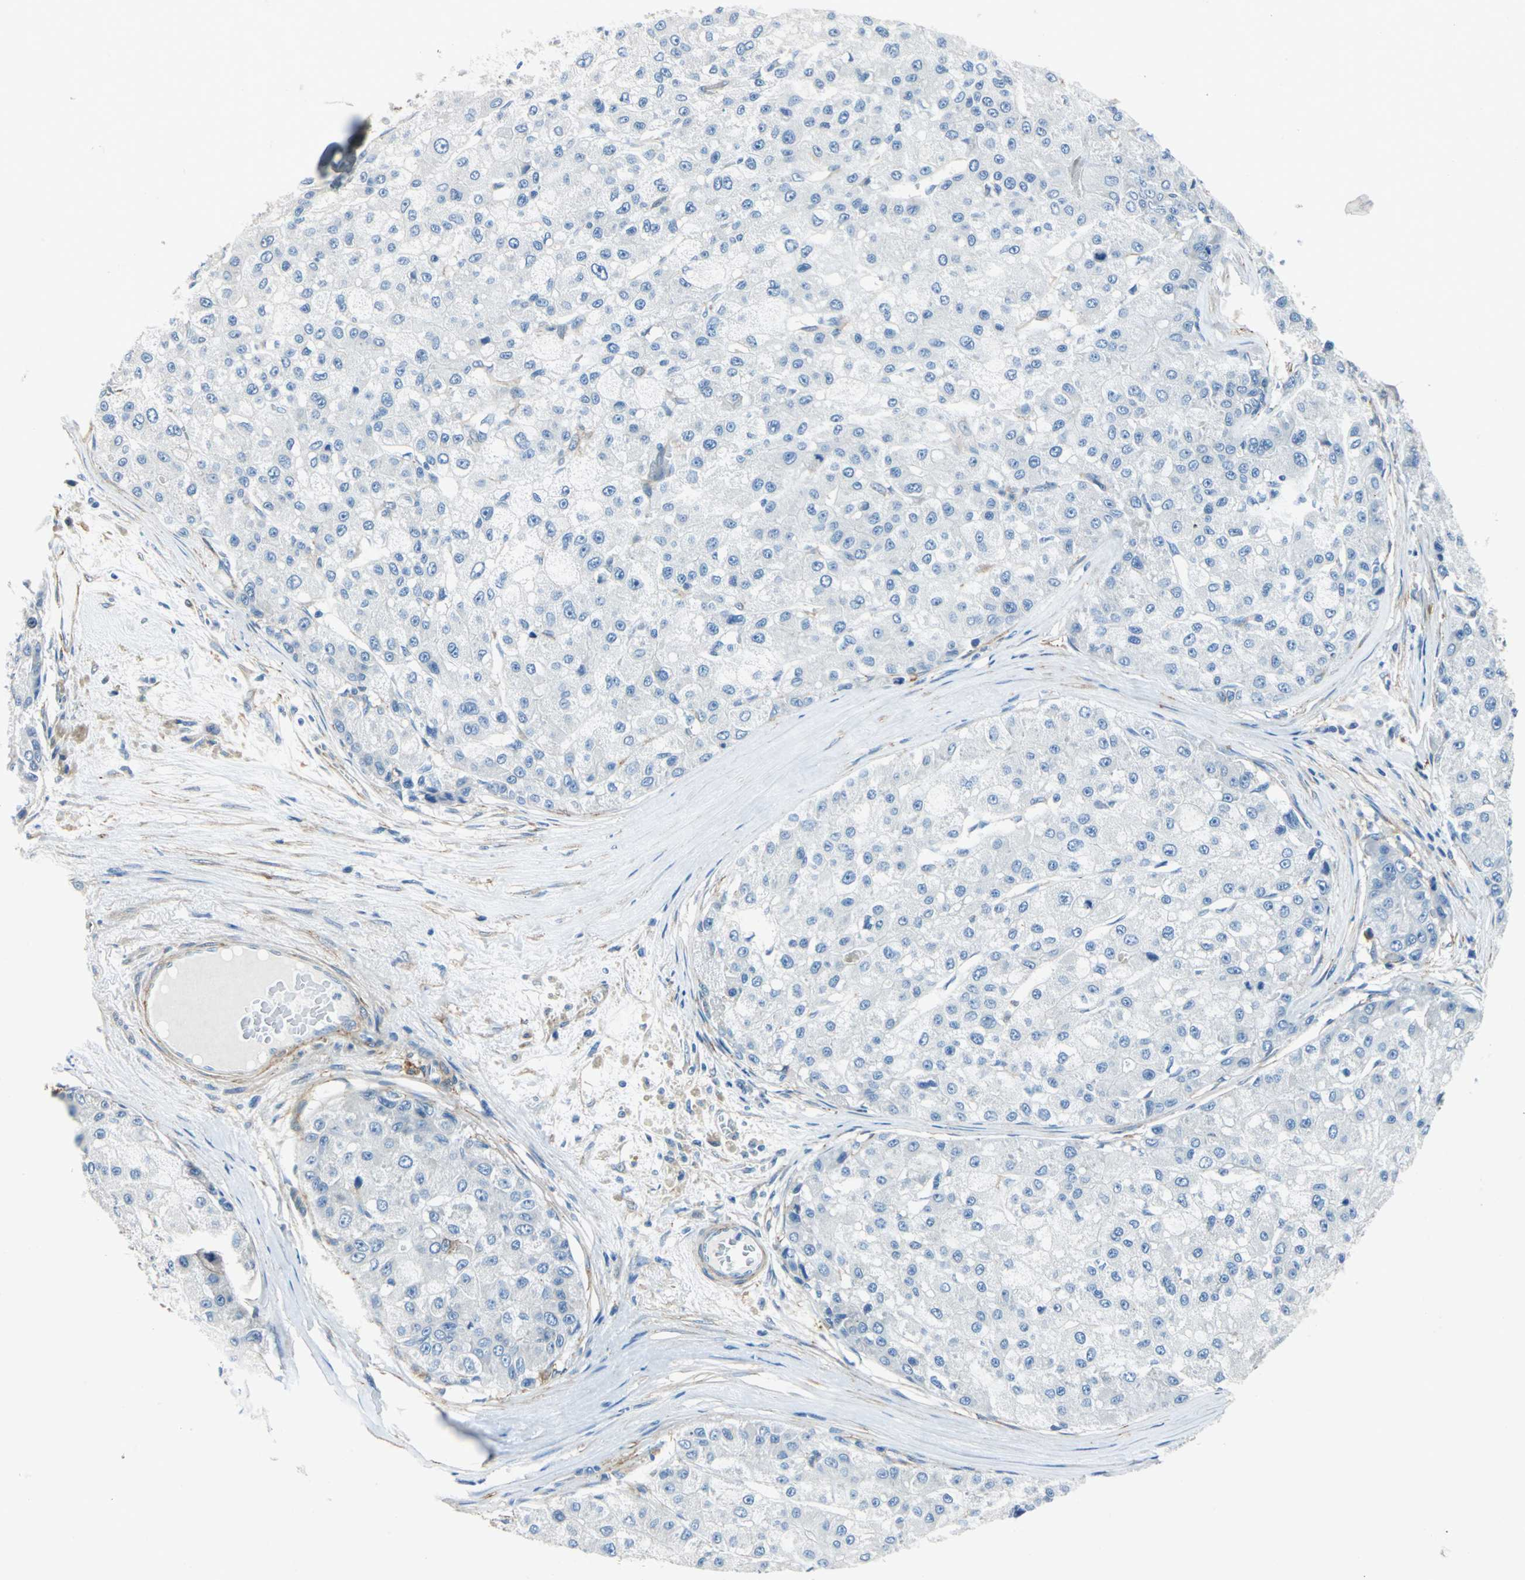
{"staining": {"intensity": "negative", "quantity": "none", "location": "none"}, "tissue": "liver cancer", "cell_type": "Tumor cells", "image_type": "cancer", "snomed": [{"axis": "morphology", "description": "Carcinoma, Hepatocellular, NOS"}, {"axis": "topography", "description": "Liver"}], "caption": "Tumor cells are negative for protein expression in human liver cancer. Brightfield microscopy of immunohistochemistry stained with DAB (3,3'-diaminobenzidine) (brown) and hematoxylin (blue), captured at high magnification.", "gene": "AKAP12", "patient": {"sex": "male", "age": 80}}